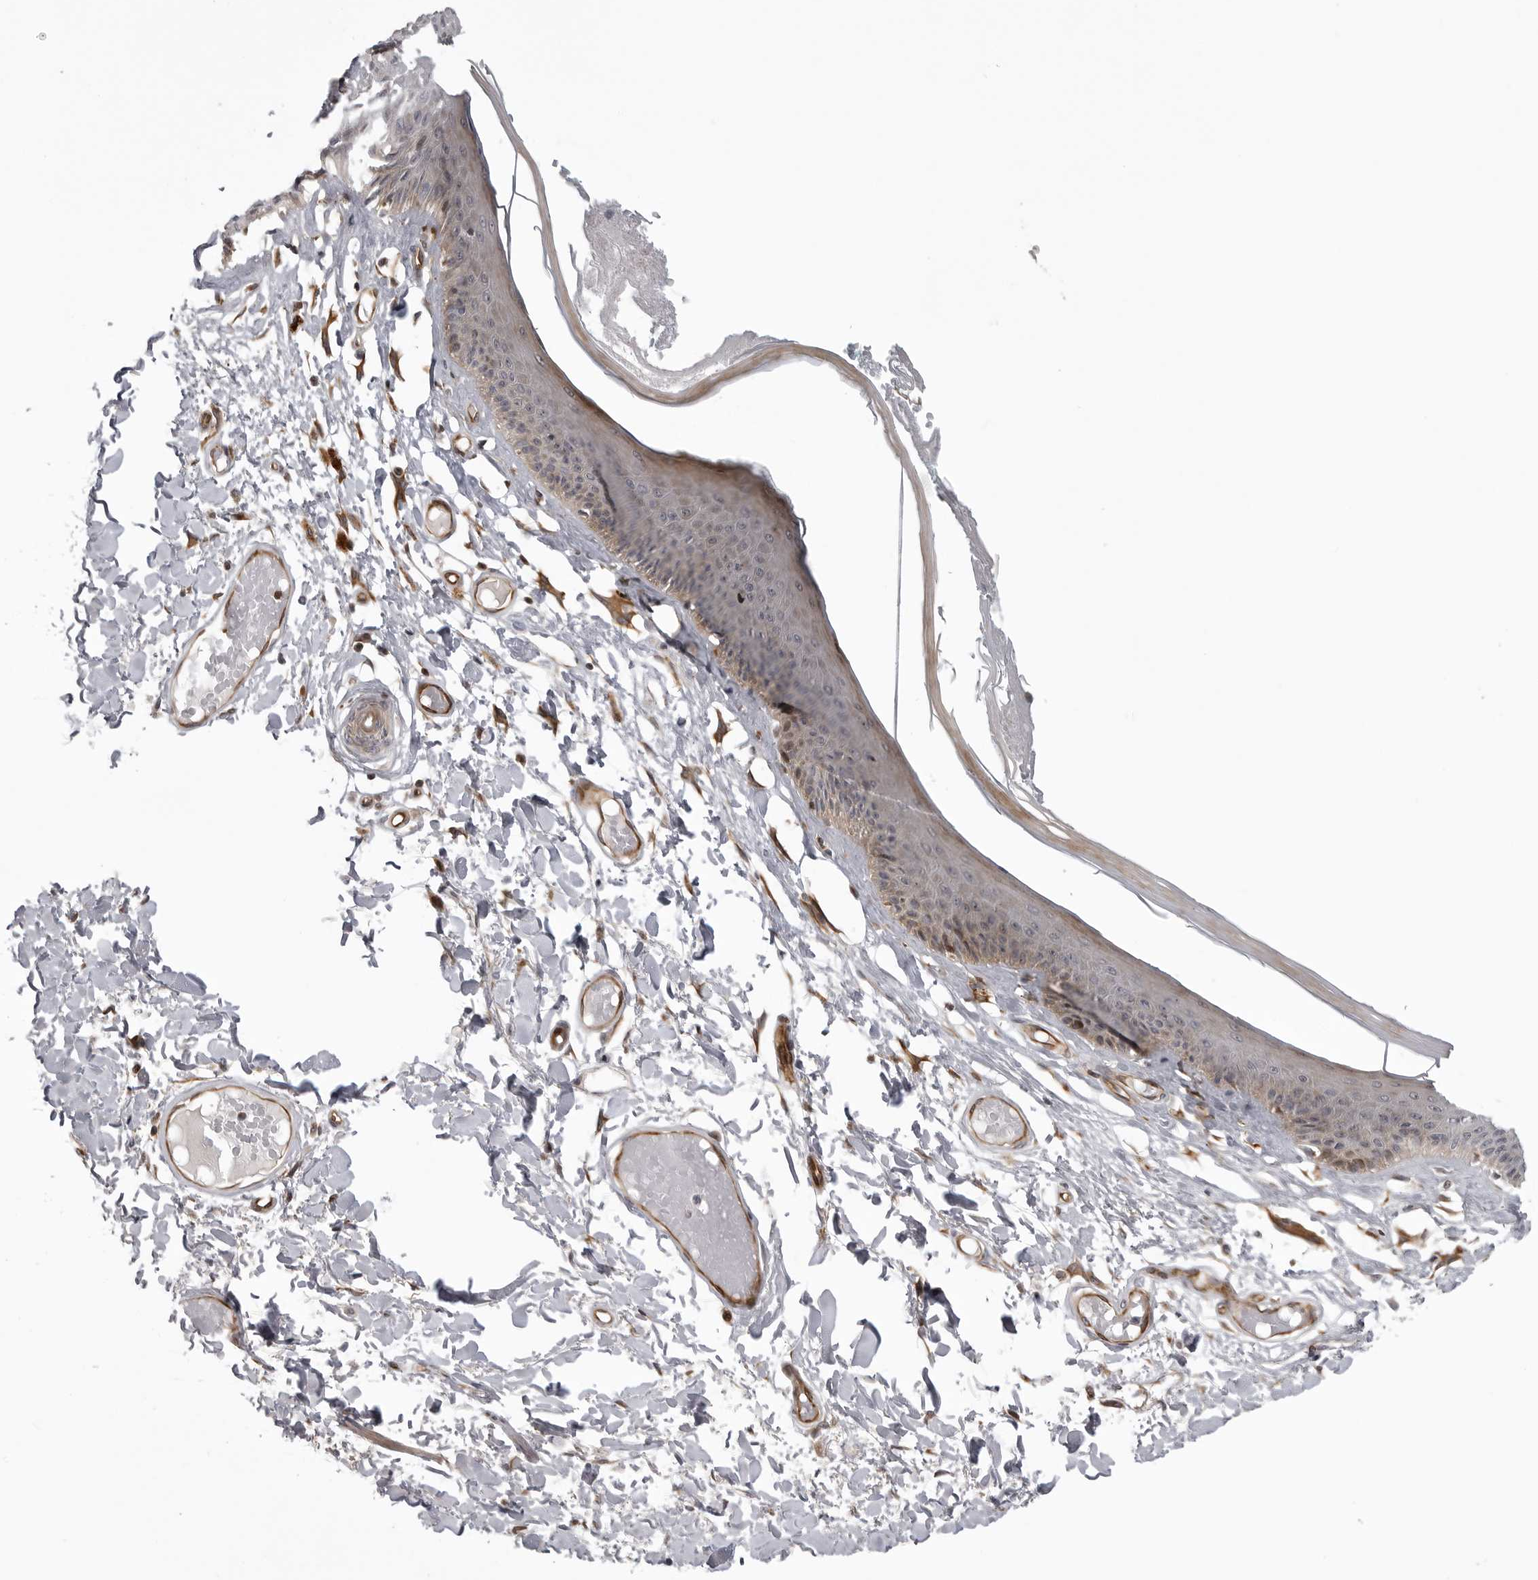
{"staining": {"intensity": "moderate", "quantity": "25%-75%", "location": "cytoplasmic/membranous"}, "tissue": "skin", "cell_type": "Epidermal cells", "image_type": "normal", "snomed": [{"axis": "morphology", "description": "Normal tissue, NOS"}, {"axis": "topography", "description": "Vulva"}], "caption": "Immunohistochemical staining of benign skin exhibits medium levels of moderate cytoplasmic/membranous positivity in about 25%-75% of epidermal cells. The staining was performed using DAB, with brown indicating positive protein expression. Nuclei are stained blue with hematoxylin.", "gene": "ABL1", "patient": {"sex": "female", "age": 73}}